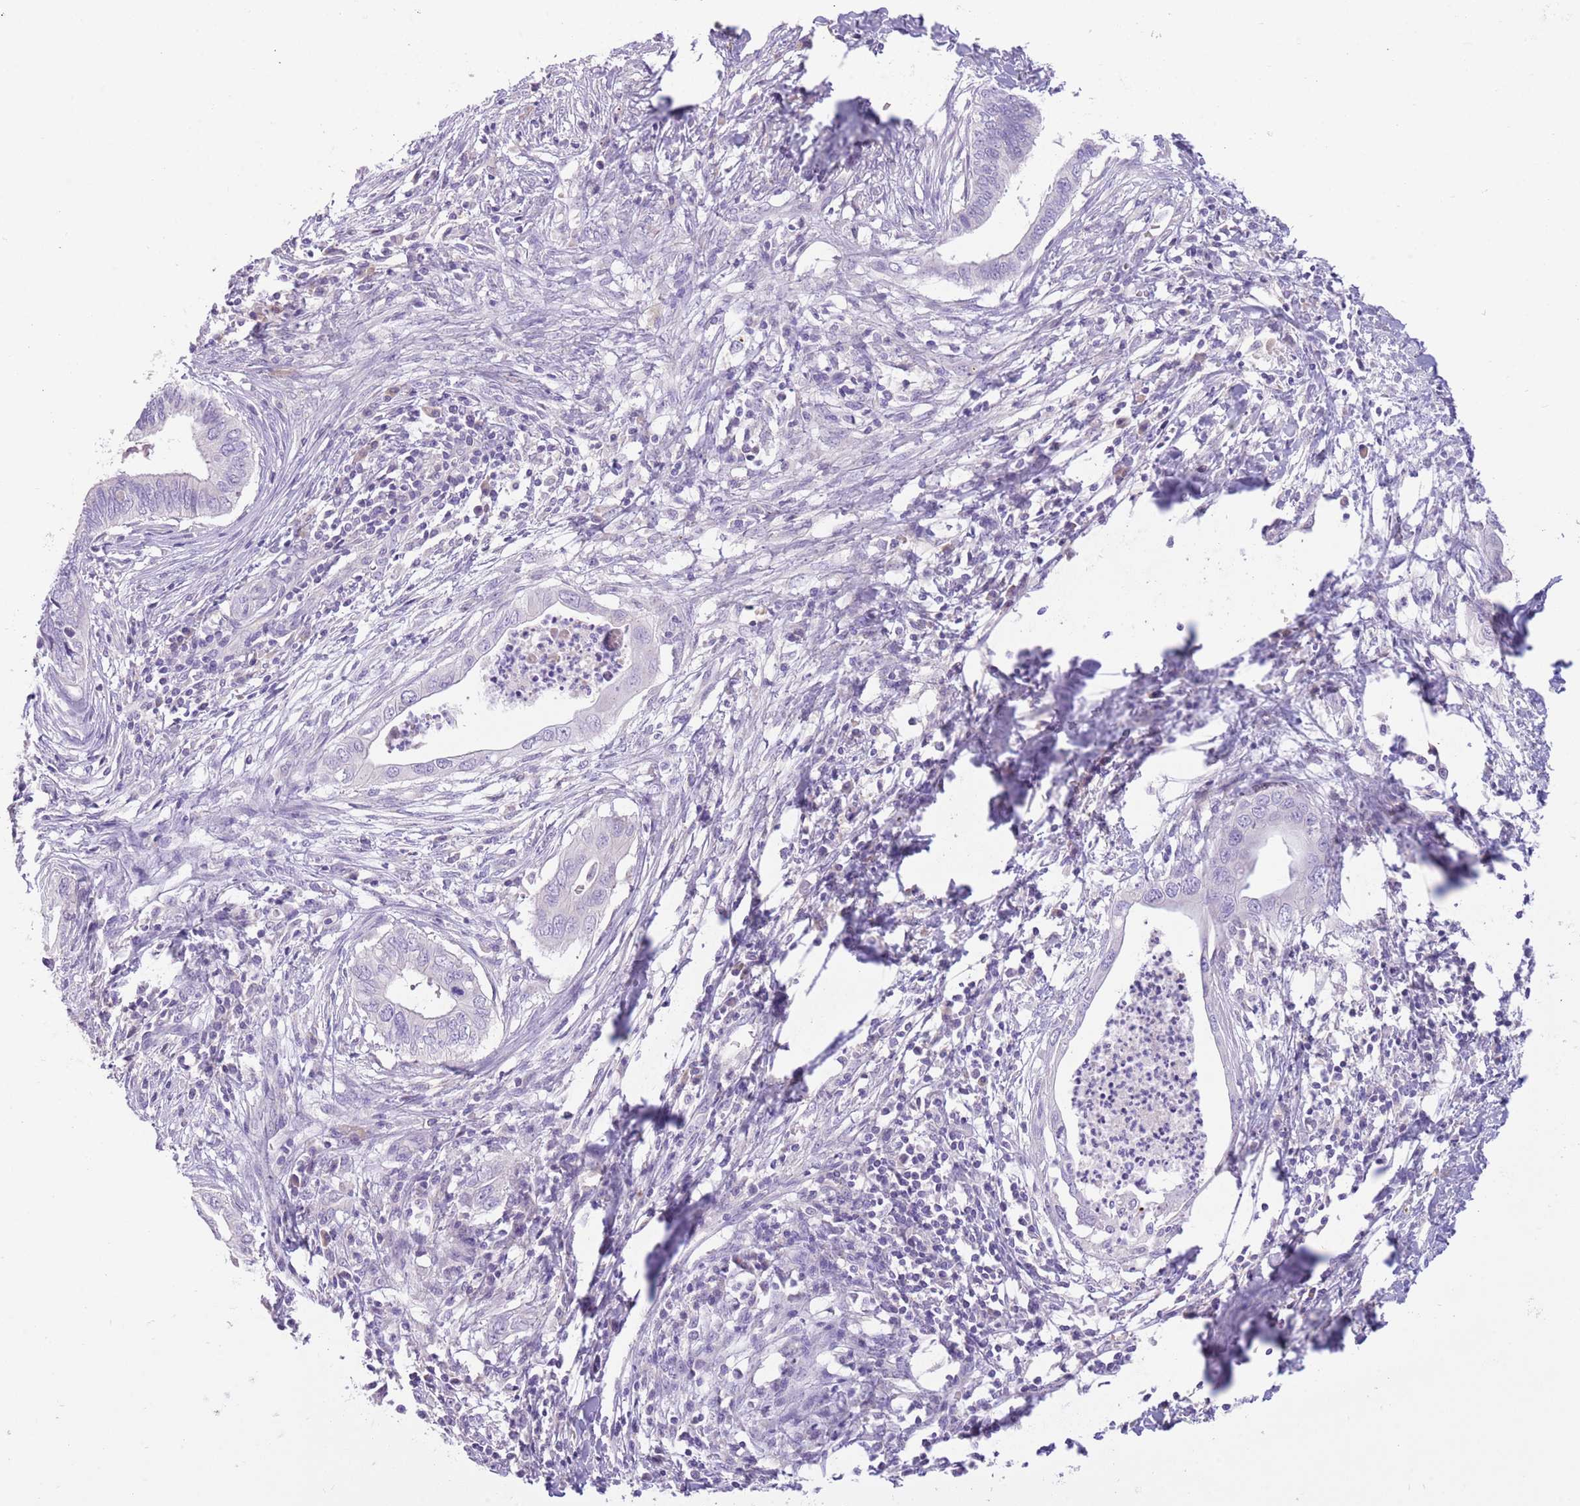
{"staining": {"intensity": "negative", "quantity": "none", "location": "none"}, "tissue": "cervical cancer", "cell_type": "Tumor cells", "image_type": "cancer", "snomed": [{"axis": "morphology", "description": "Adenocarcinoma, NOS"}, {"axis": "topography", "description": "Cervix"}], "caption": "The photomicrograph displays no significant expression in tumor cells of cervical cancer (adenocarcinoma).", "gene": "SFTPA1", "patient": {"sex": "female", "age": 42}}